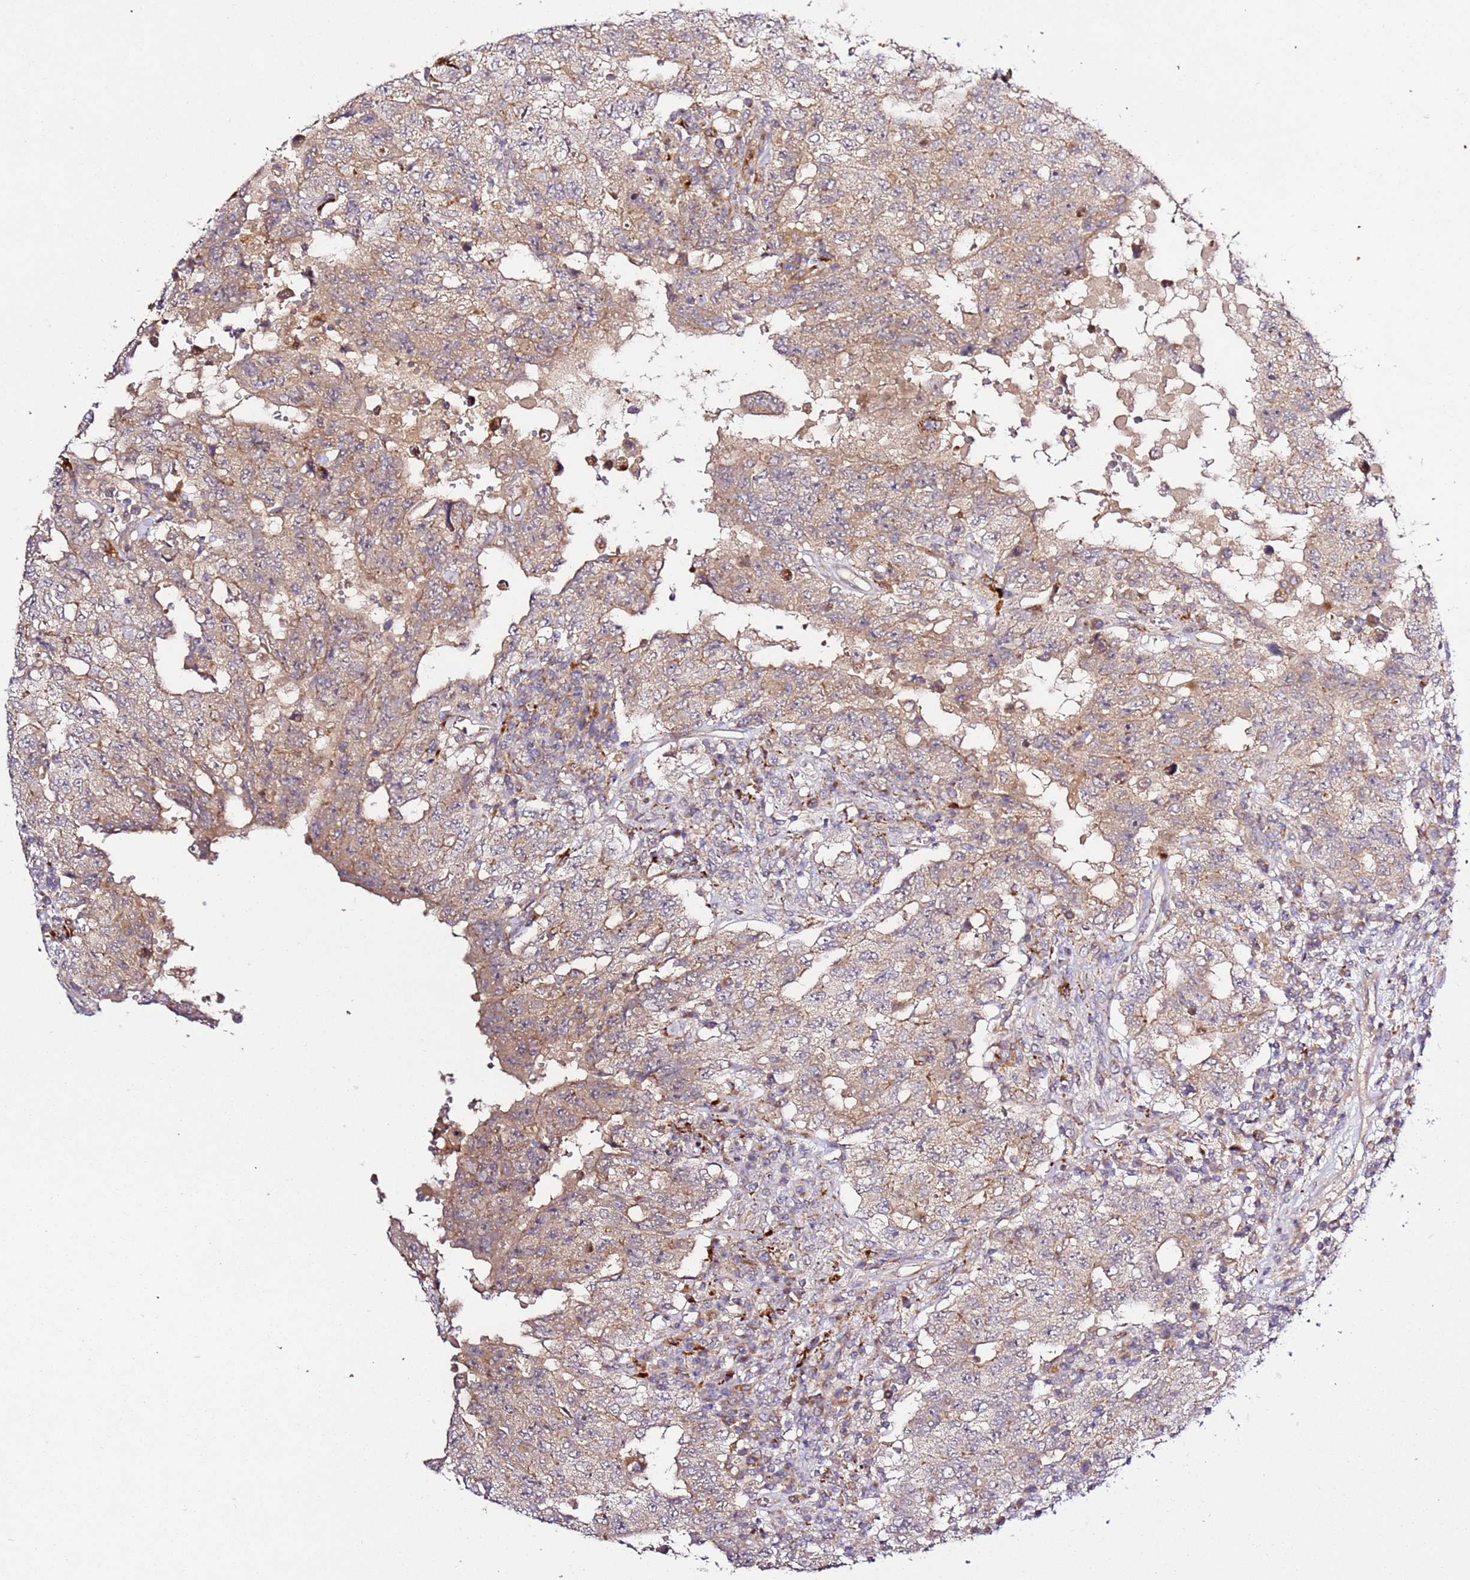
{"staining": {"intensity": "moderate", "quantity": ">75%", "location": "cytoplasmic/membranous"}, "tissue": "testis cancer", "cell_type": "Tumor cells", "image_type": "cancer", "snomed": [{"axis": "morphology", "description": "Carcinoma, Embryonal, NOS"}, {"axis": "topography", "description": "Testis"}], "caption": "The photomicrograph demonstrates a brown stain indicating the presence of a protein in the cytoplasmic/membranous of tumor cells in embryonal carcinoma (testis).", "gene": "PVRIG", "patient": {"sex": "male", "age": 26}}